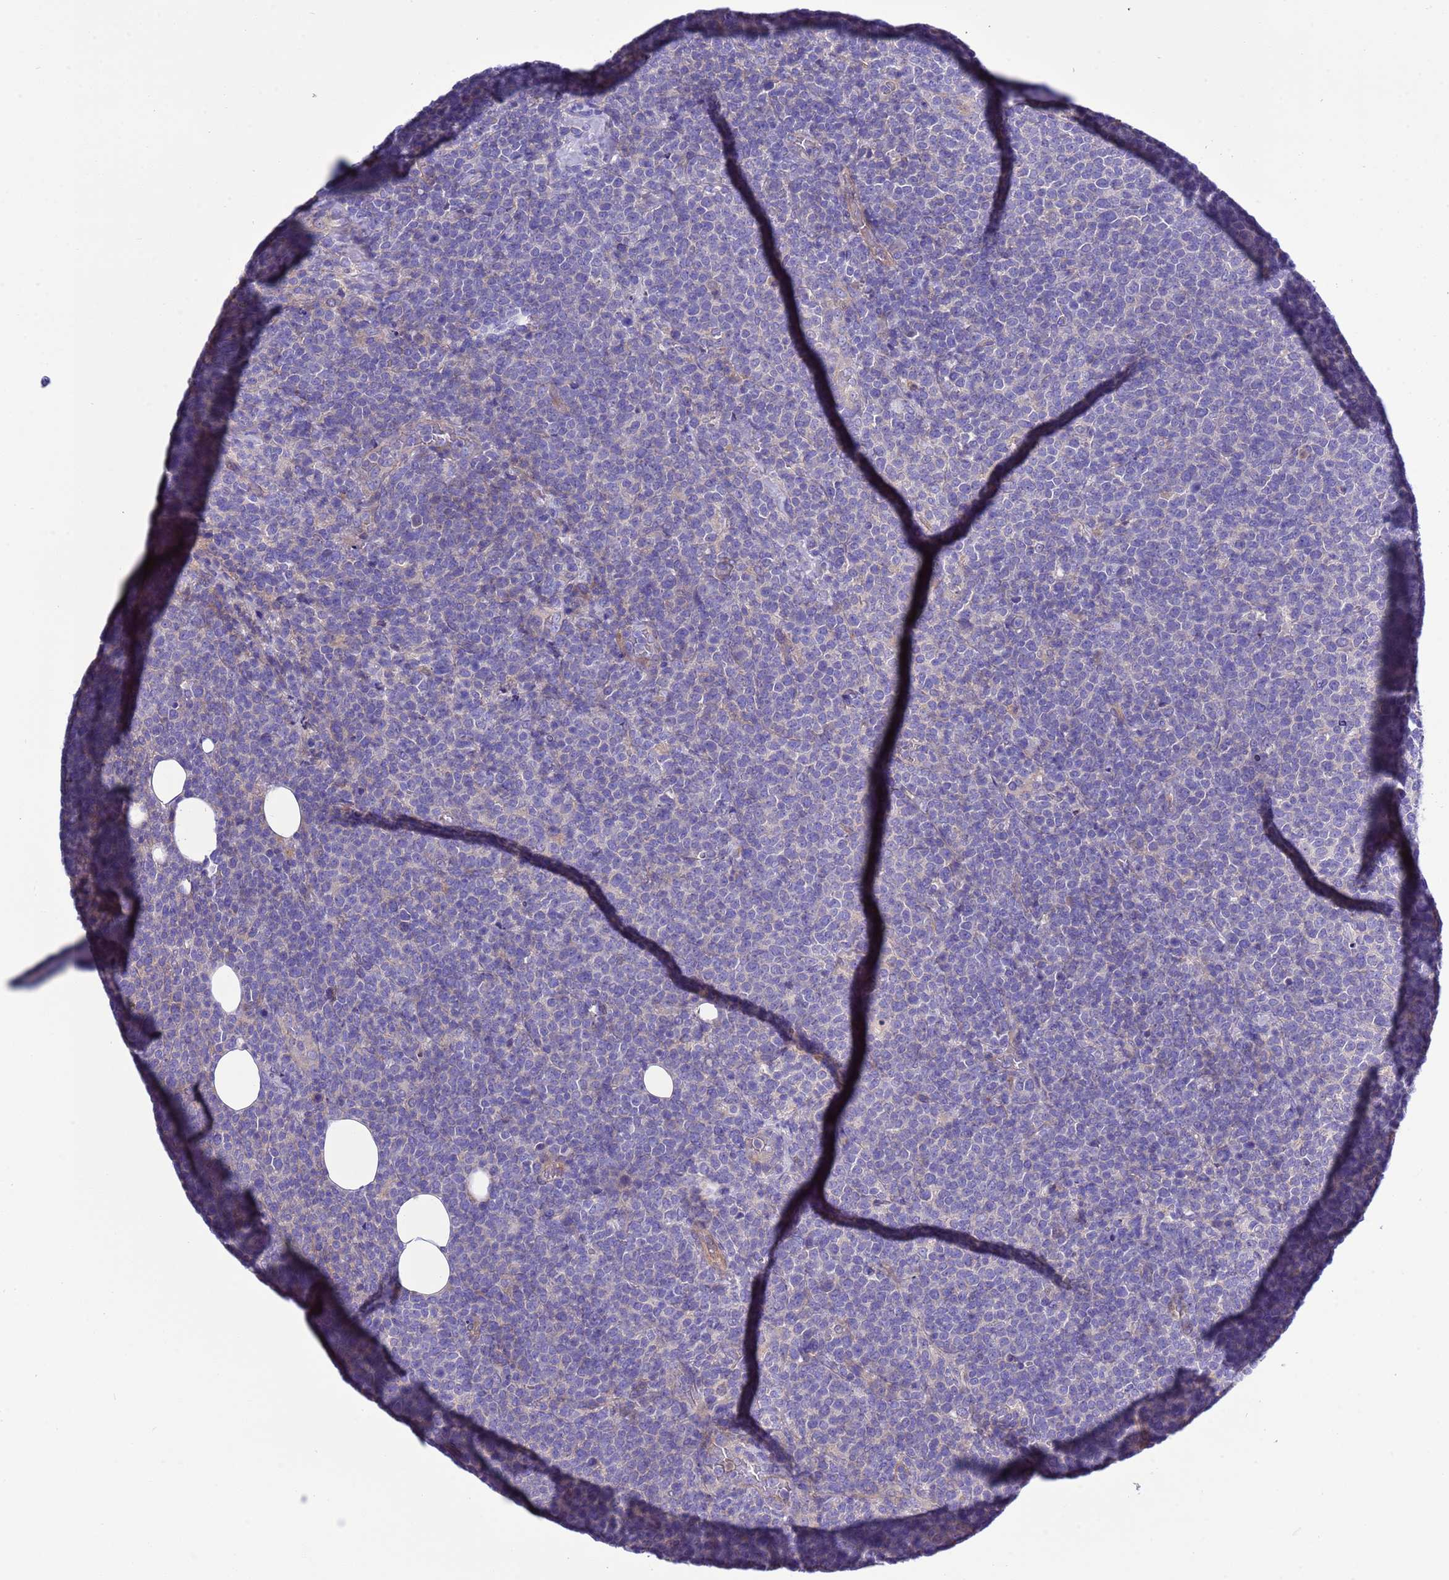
{"staining": {"intensity": "negative", "quantity": "none", "location": "none"}, "tissue": "lymphoma", "cell_type": "Tumor cells", "image_type": "cancer", "snomed": [{"axis": "morphology", "description": "Malignant lymphoma, non-Hodgkin's type, High grade"}, {"axis": "topography", "description": "Lymph node"}], "caption": "A high-resolution micrograph shows immunohistochemistry (IHC) staining of malignant lymphoma, non-Hodgkin's type (high-grade), which displays no significant positivity in tumor cells.", "gene": "KICS2", "patient": {"sex": "male", "age": 61}}